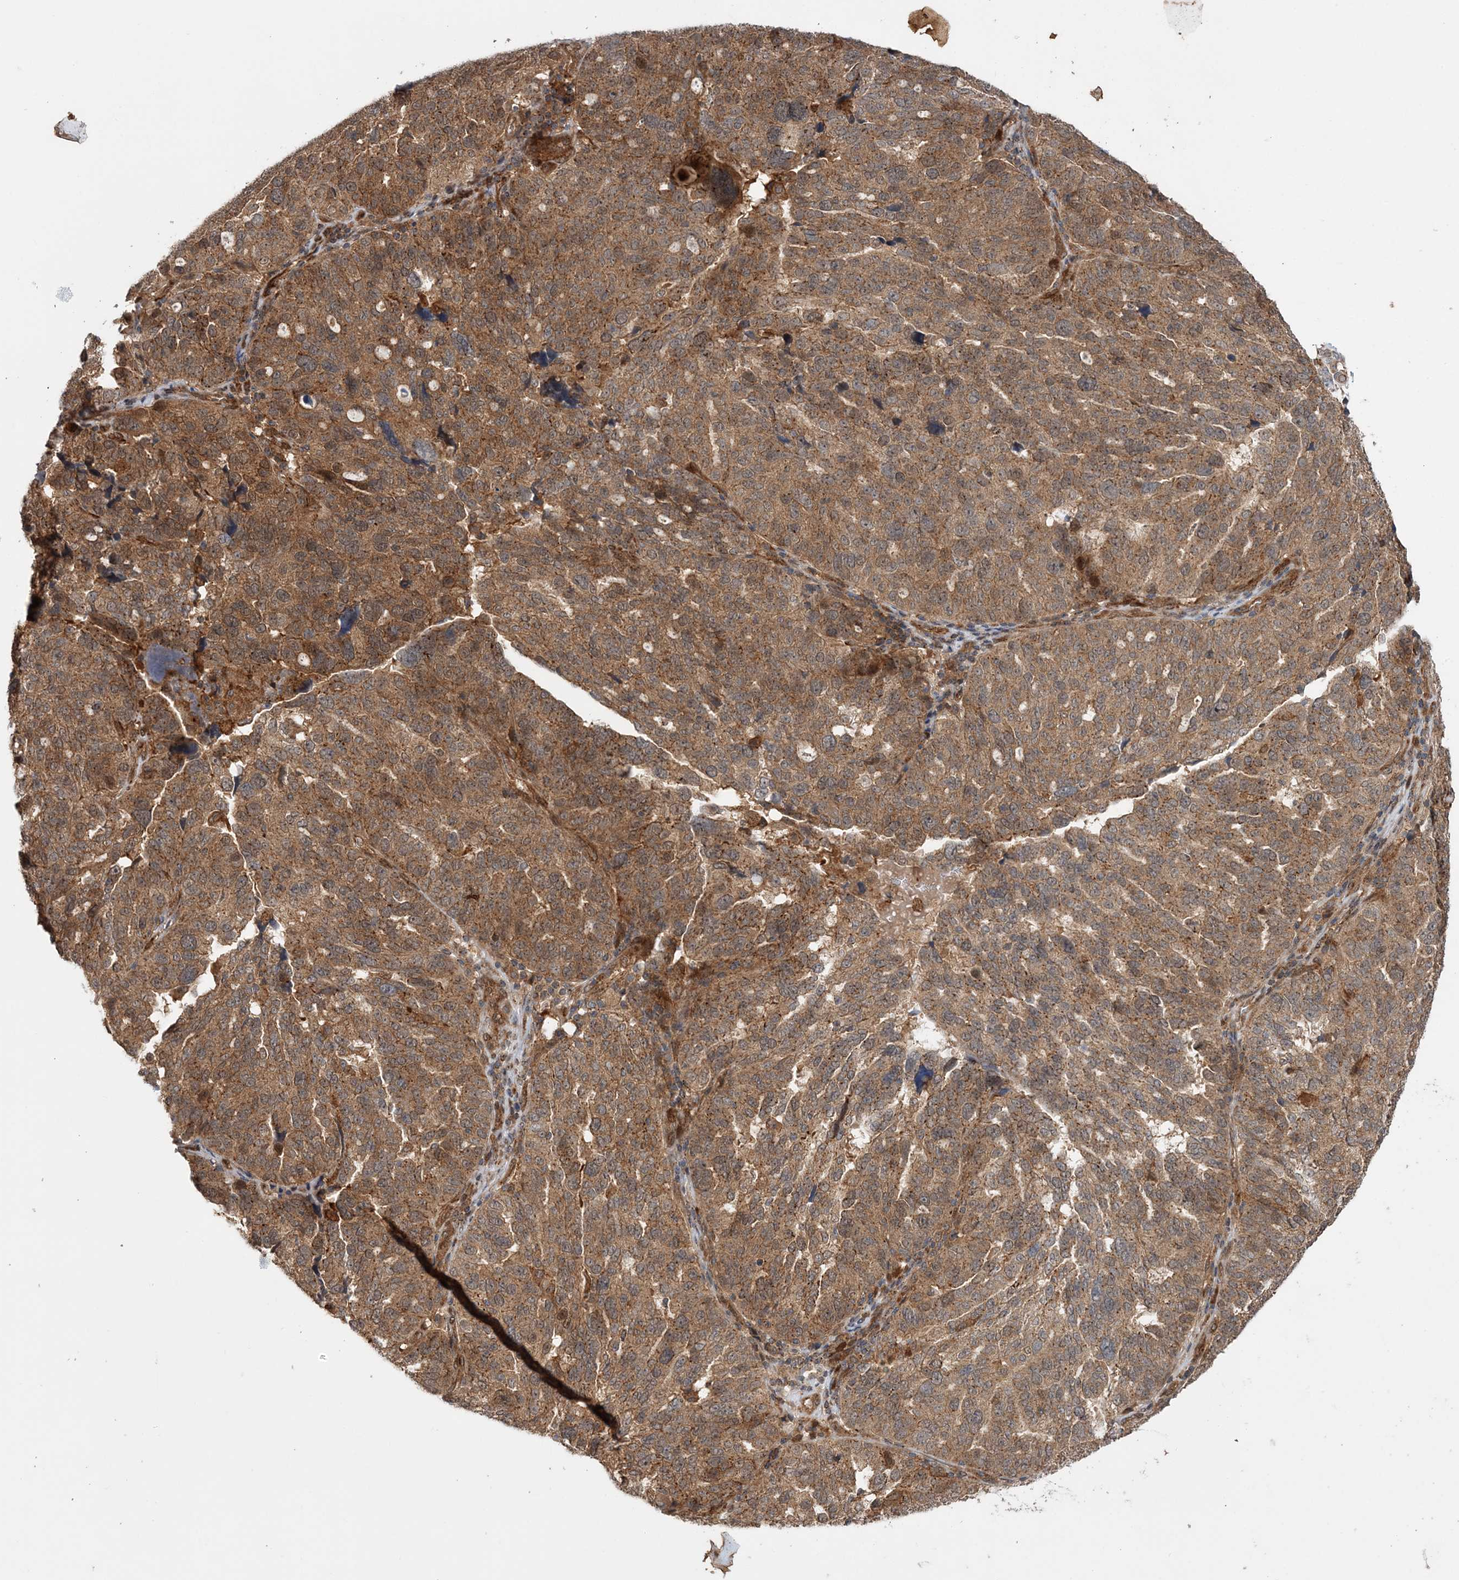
{"staining": {"intensity": "moderate", "quantity": ">75%", "location": "cytoplasmic/membranous"}, "tissue": "ovarian cancer", "cell_type": "Tumor cells", "image_type": "cancer", "snomed": [{"axis": "morphology", "description": "Cystadenocarcinoma, serous, NOS"}, {"axis": "topography", "description": "Ovary"}], "caption": "A histopathology image of serous cystadenocarcinoma (ovarian) stained for a protein exhibits moderate cytoplasmic/membranous brown staining in tumor cells.", "gene": "UBTD2", "patient": {"sex": "female", "age": 59}}